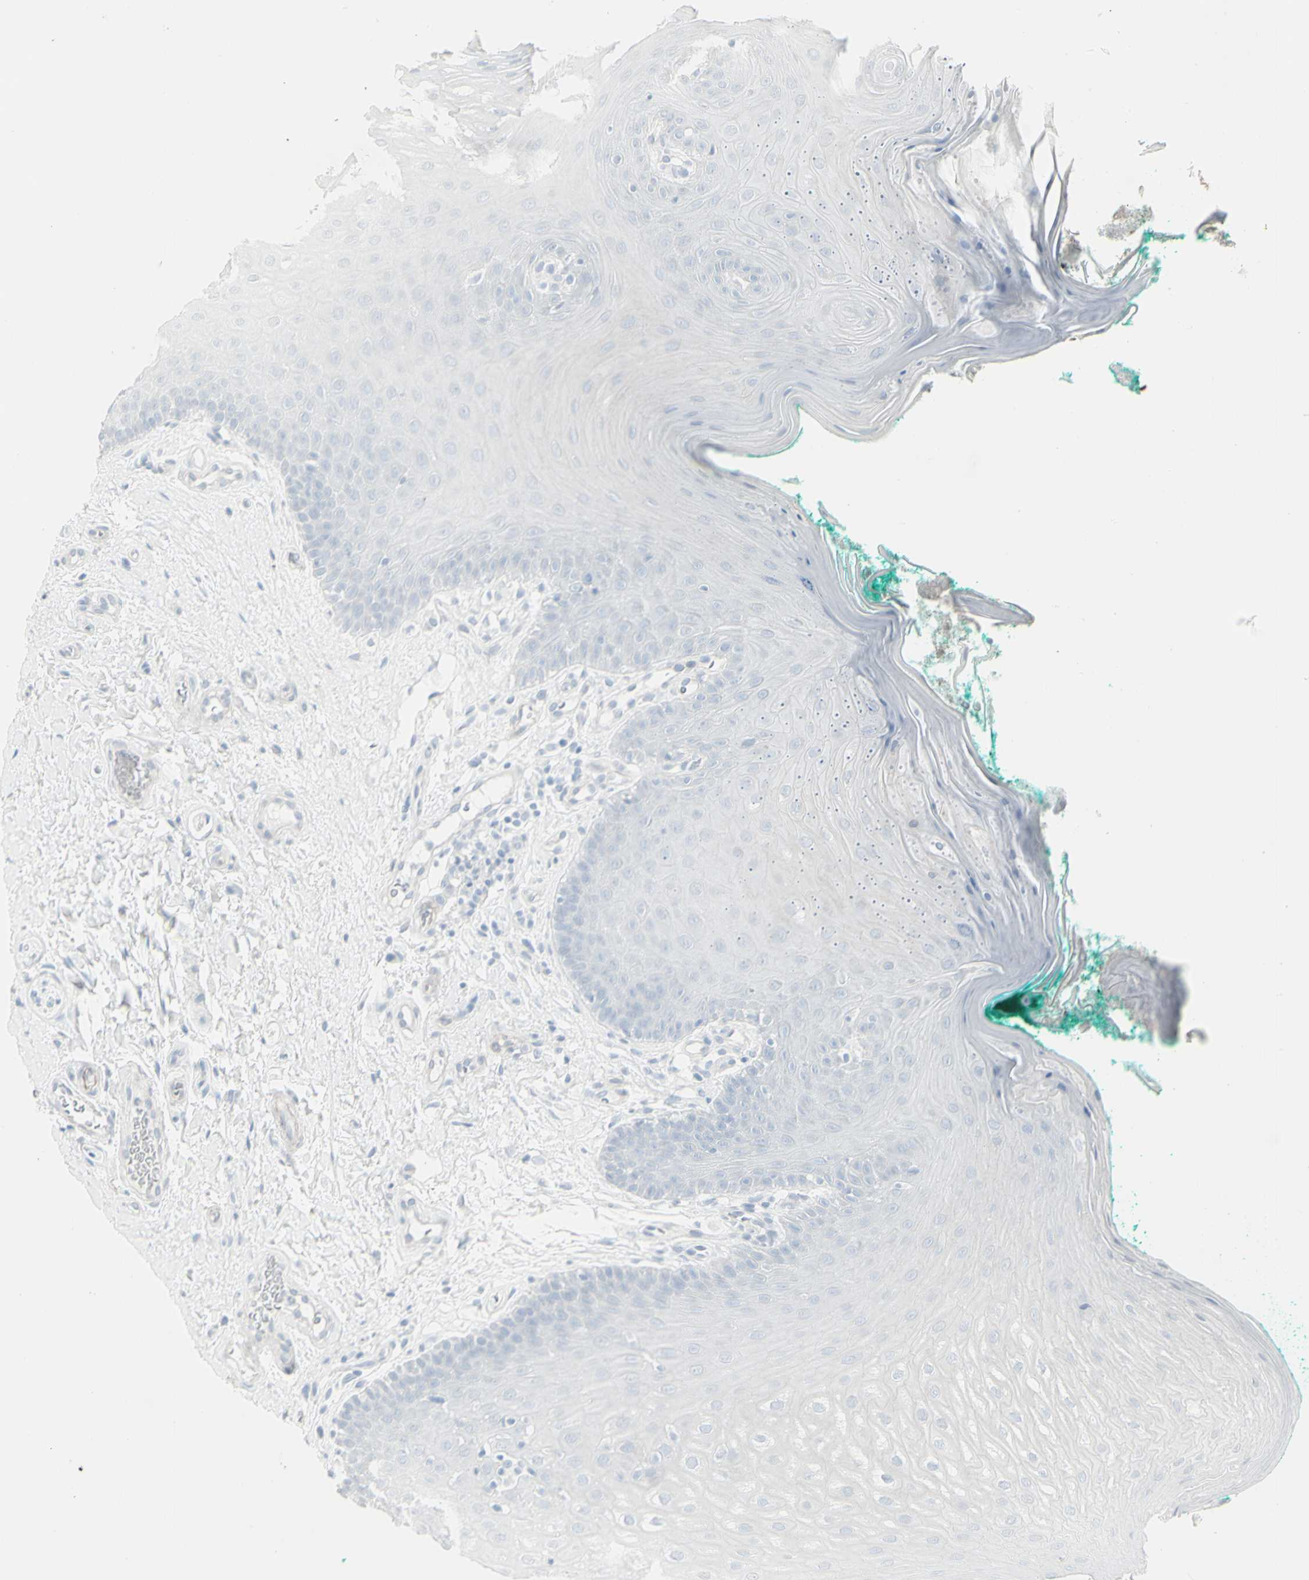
{"staining": {"intensity": "negative", "quantity": "none", "location": "none"}, "tissue": "oral mucosa", "cell_type": "Squamous epithelial cells", "image_type": "normal", "snomed": [{"axis": "morphology", "description": "Normal tissue, NOS"}, {"axis": "topography", "description": "Skeletal muscle"}, {"axis": "topography", "description": "Oral tissue"}], "caption": "This micrograph is of normal oral mucosa stained with immunohistochemistry to label a protein in brown with the nuclei are counter-stained blue. There is no staining in squamous epithelial cells.", "gene": "YBX2", "patient": {"sex": "male", "age": 58}}